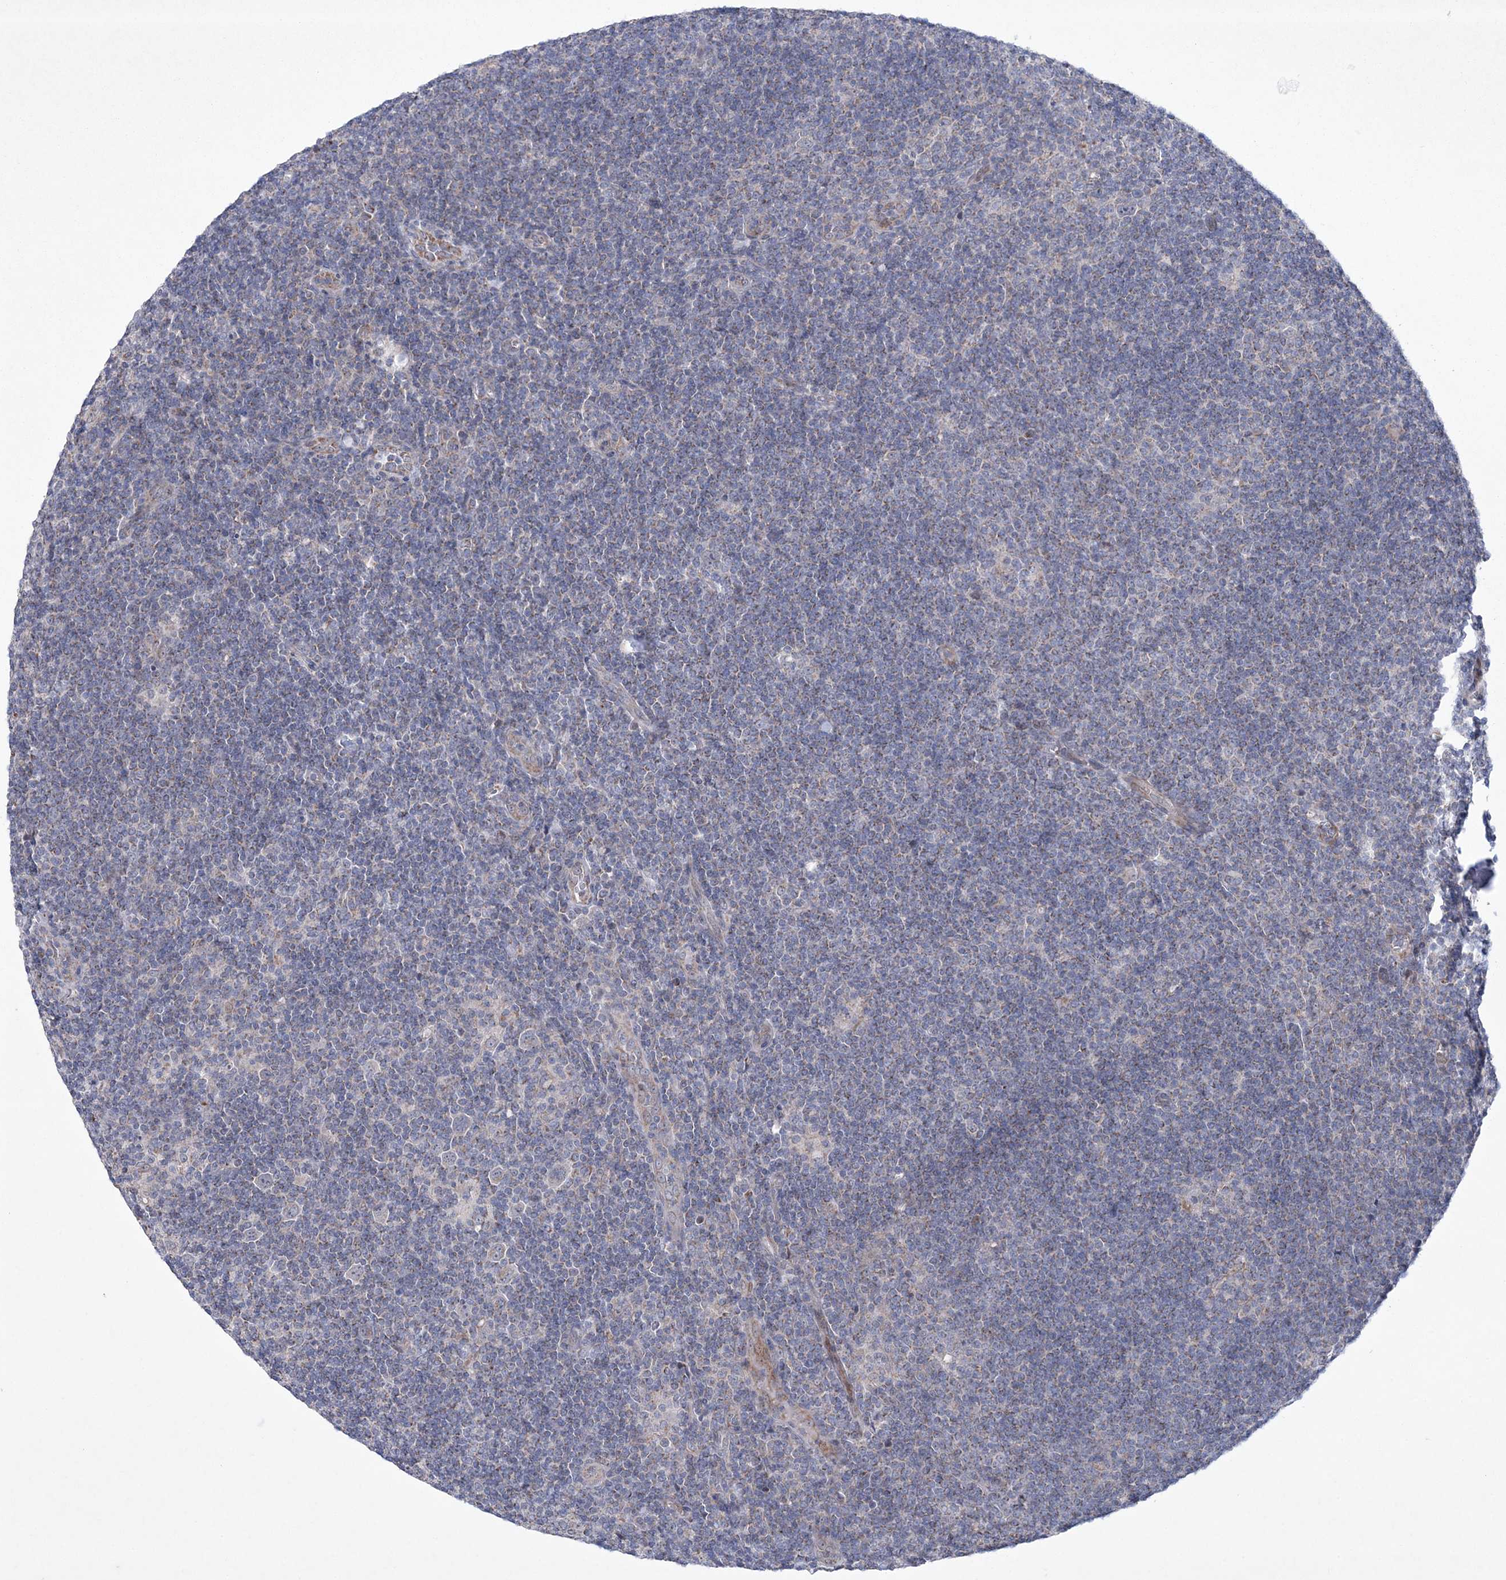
{"staining": {"intensity": "negative", "quantity": "none", "location": "none"}, "tissue": "lymphoma", "cell_type": "Tumor cells", "image_type": "cancer", "snomed": [{"axis": "morphology", "description": "Hodgkin's disease, NOS"}, {"axis": "topography", "description": "Lymph node"}], "caption": "Immunohistochemistry histopathology image of human lymphoma stained for a protein (brown), which reveals no positivity in tumor cells.", "gene": "CES4A", "patient": {"sex": "female", "age": 57}}